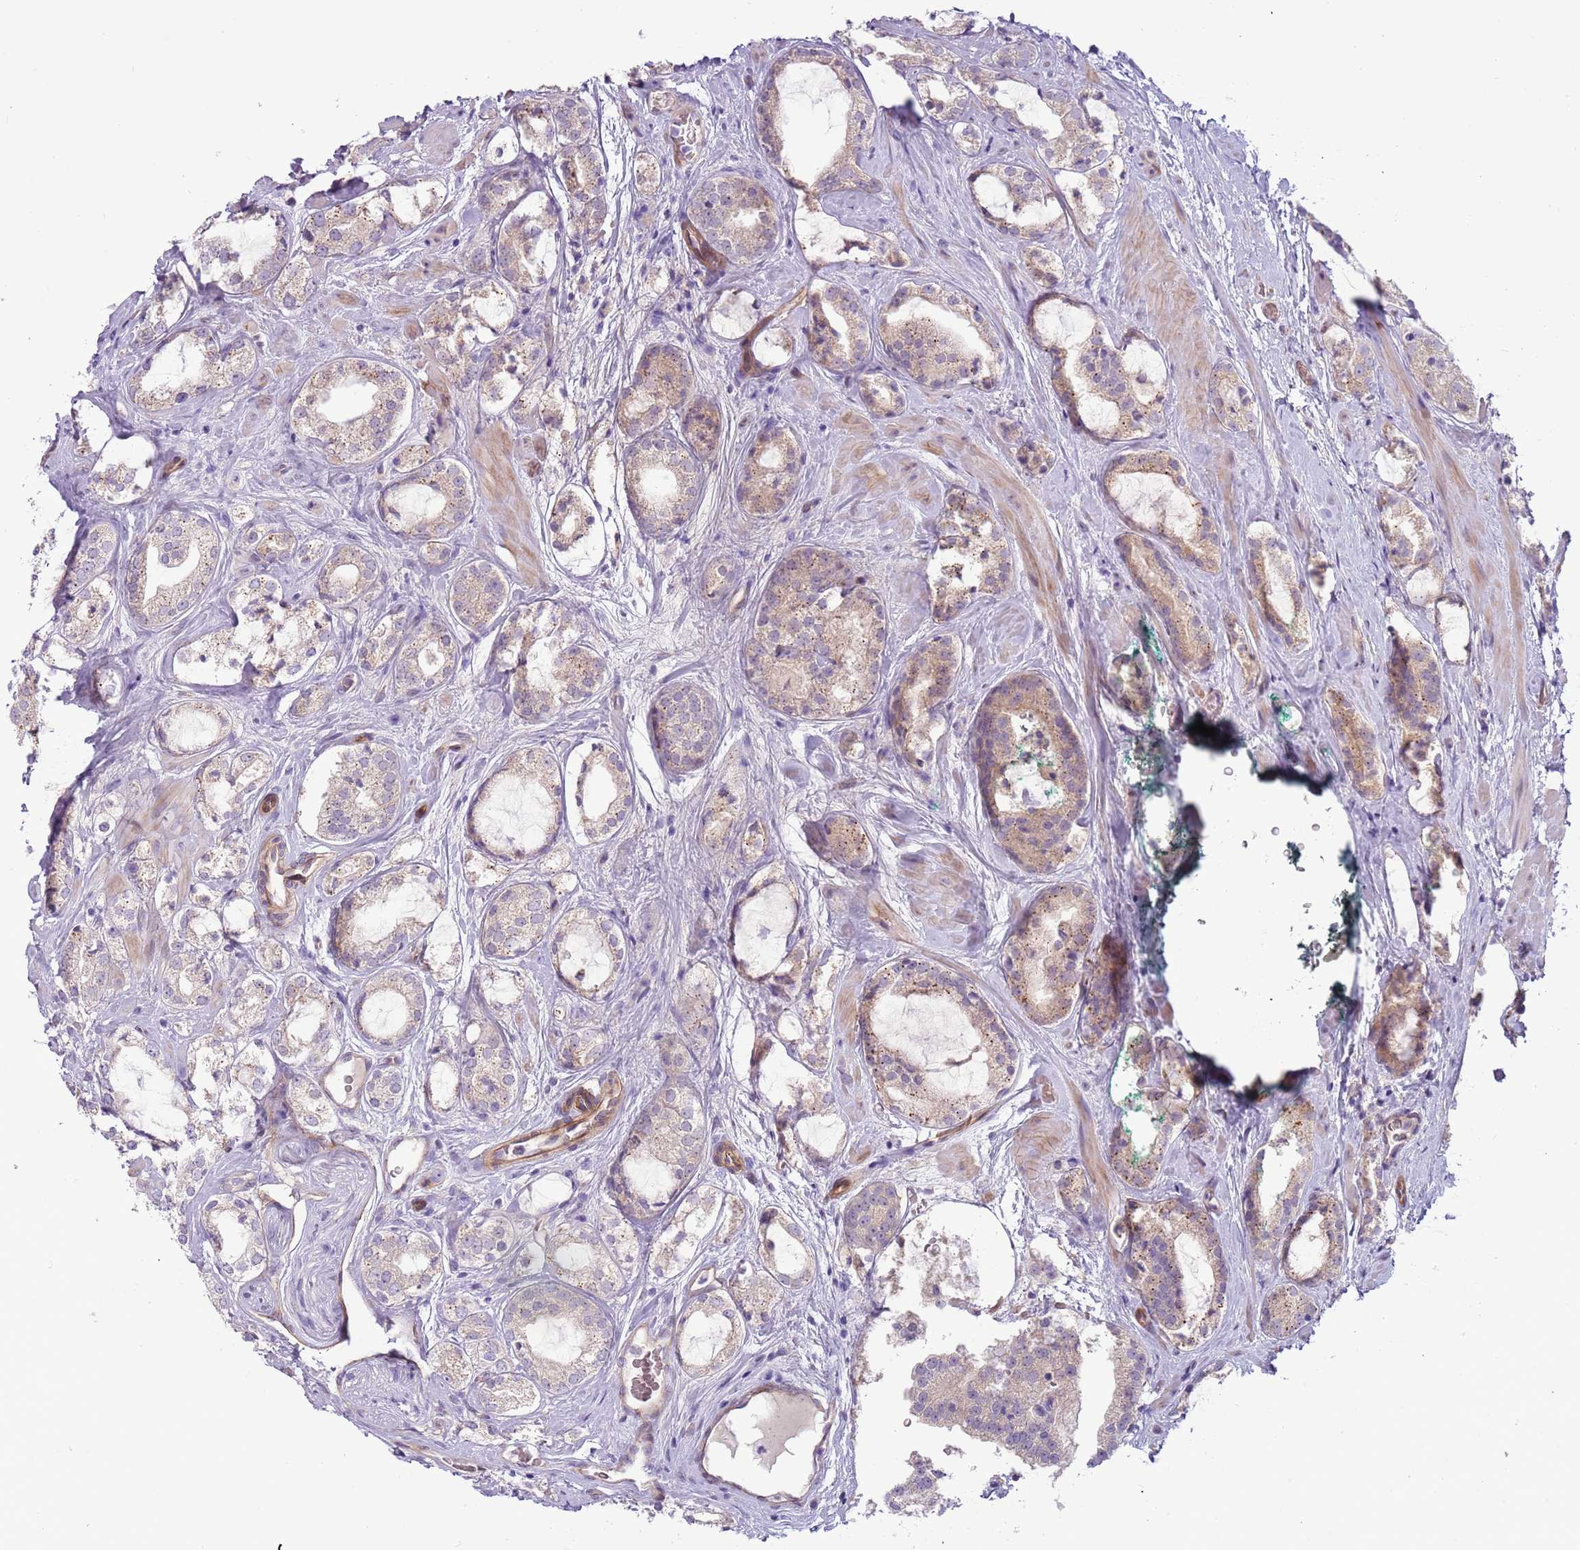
{"staining": {"intensity": "weak", "quantity": "<25%", "location": "cytoplasmic/membranous"}, "tissue": "prostate cancer", "cell_type": "Tumor cells", "image_type": "cancer", "snomed": [{"axis": "morphology", "description": "Adenocarcinoma, High grade"}, {"axis": "topography", "description": "Prostate"}], "caption": "Adenocarcinoma (high-grade) (prostate) stained for a protein using immunohistochemistry (IHC) displays no expression tumor cells.", "gene": "MRO", "patient": {"sex": "male", "age": 64}}